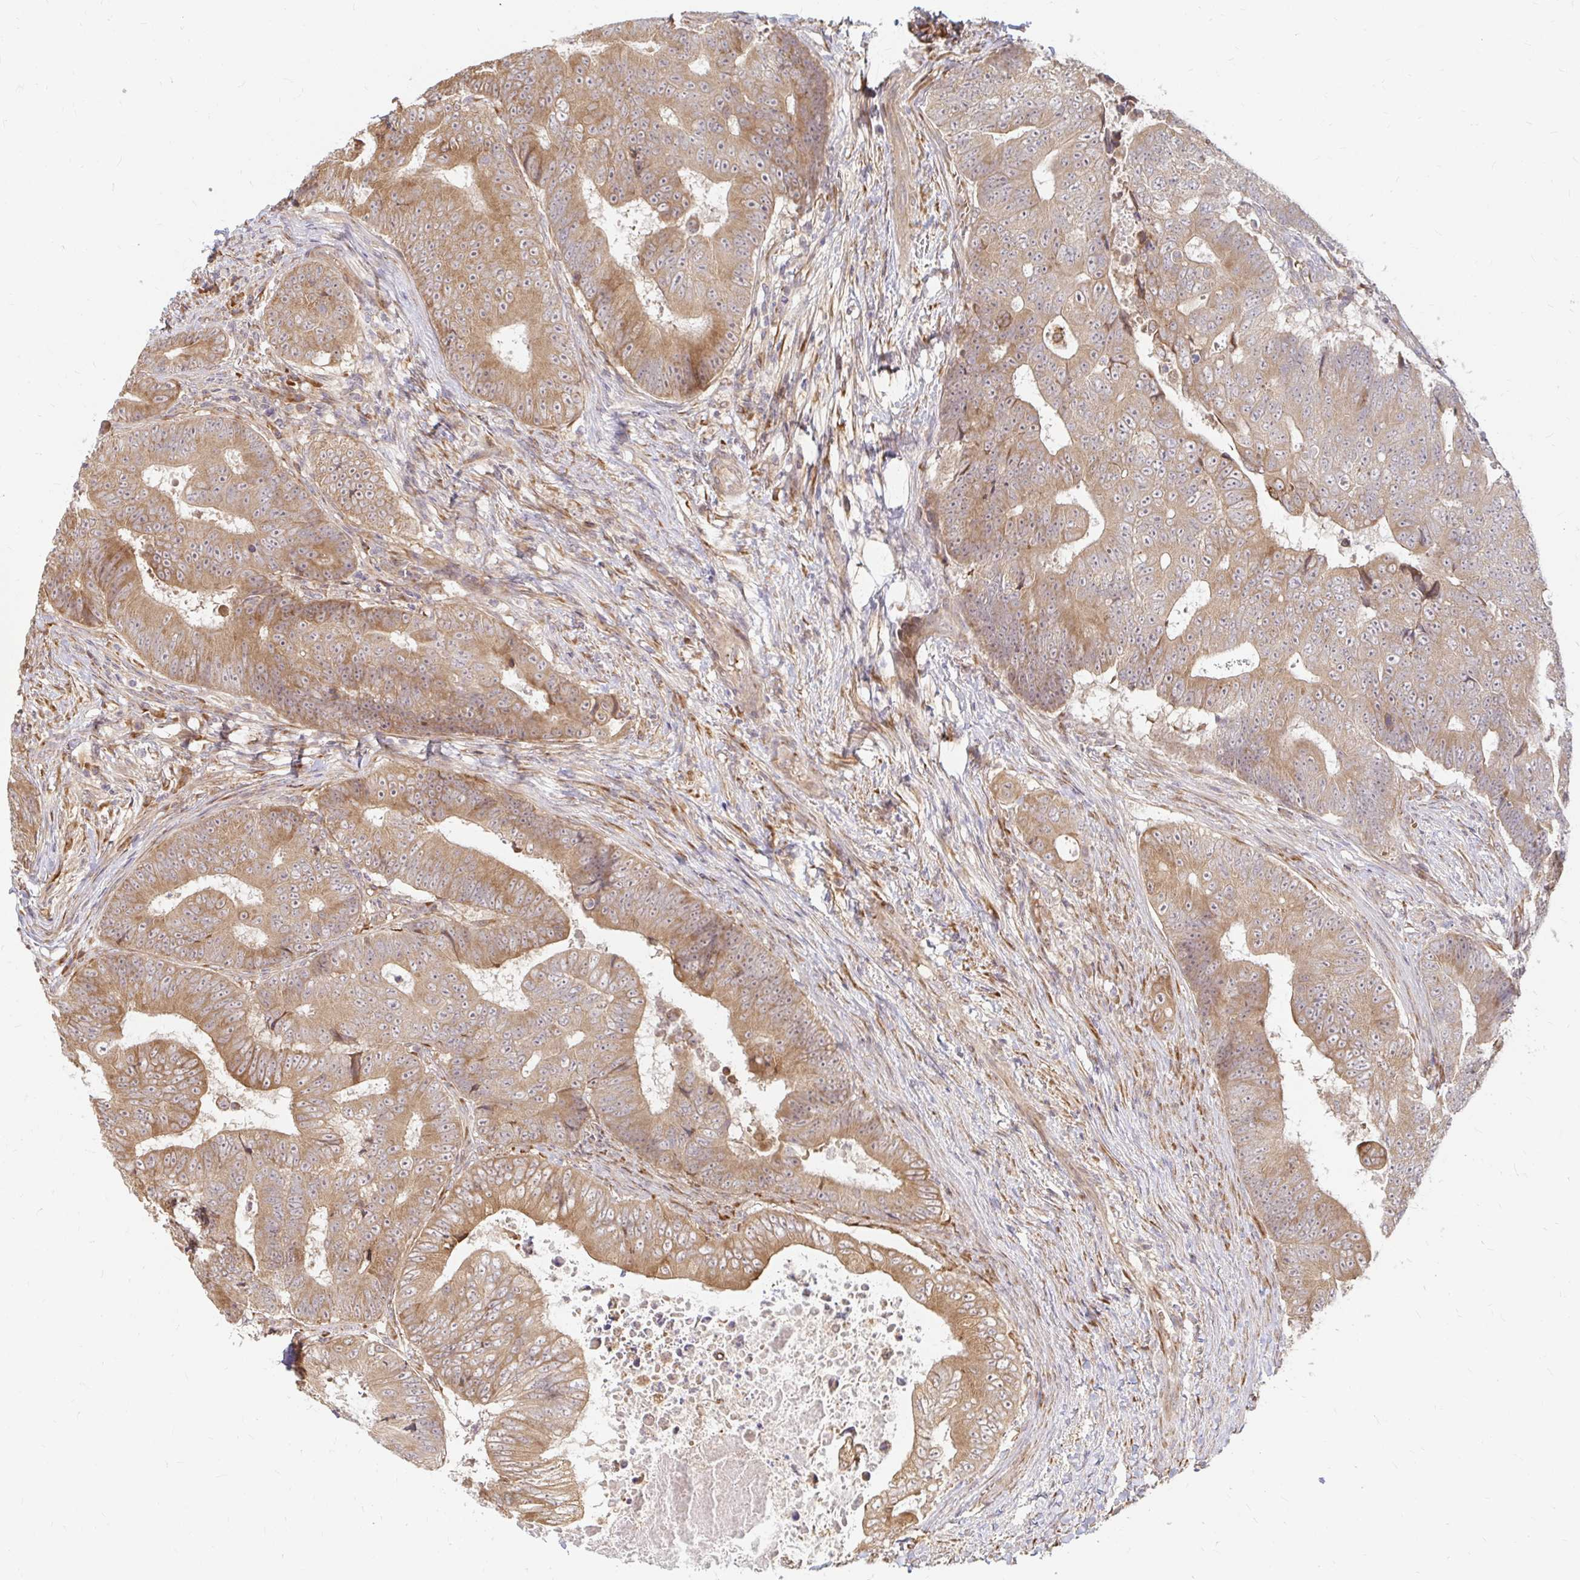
{"staining": {"intensity": "moderate", "quantity": ">75%", "location": "cytoplasmic/membranous"}, "tissue": "colorectal cancer", "cell_type": "Tumor cells", "image_type": "cancer", "snomed": [{"axis": "morphology", "description": "Adenocarcinoma, NOS"}, {"axis": "topography", "description": "Colon"}], "caption": "Protein staining exhibits moderate cytoplasmic/membranous staining in about >75% of tumor cells in colorectal cancer (adenocarcinoma). Nuclei are stained in blue.", "gene": "CAST", "patient": {"sex": "female", "age": 48}}